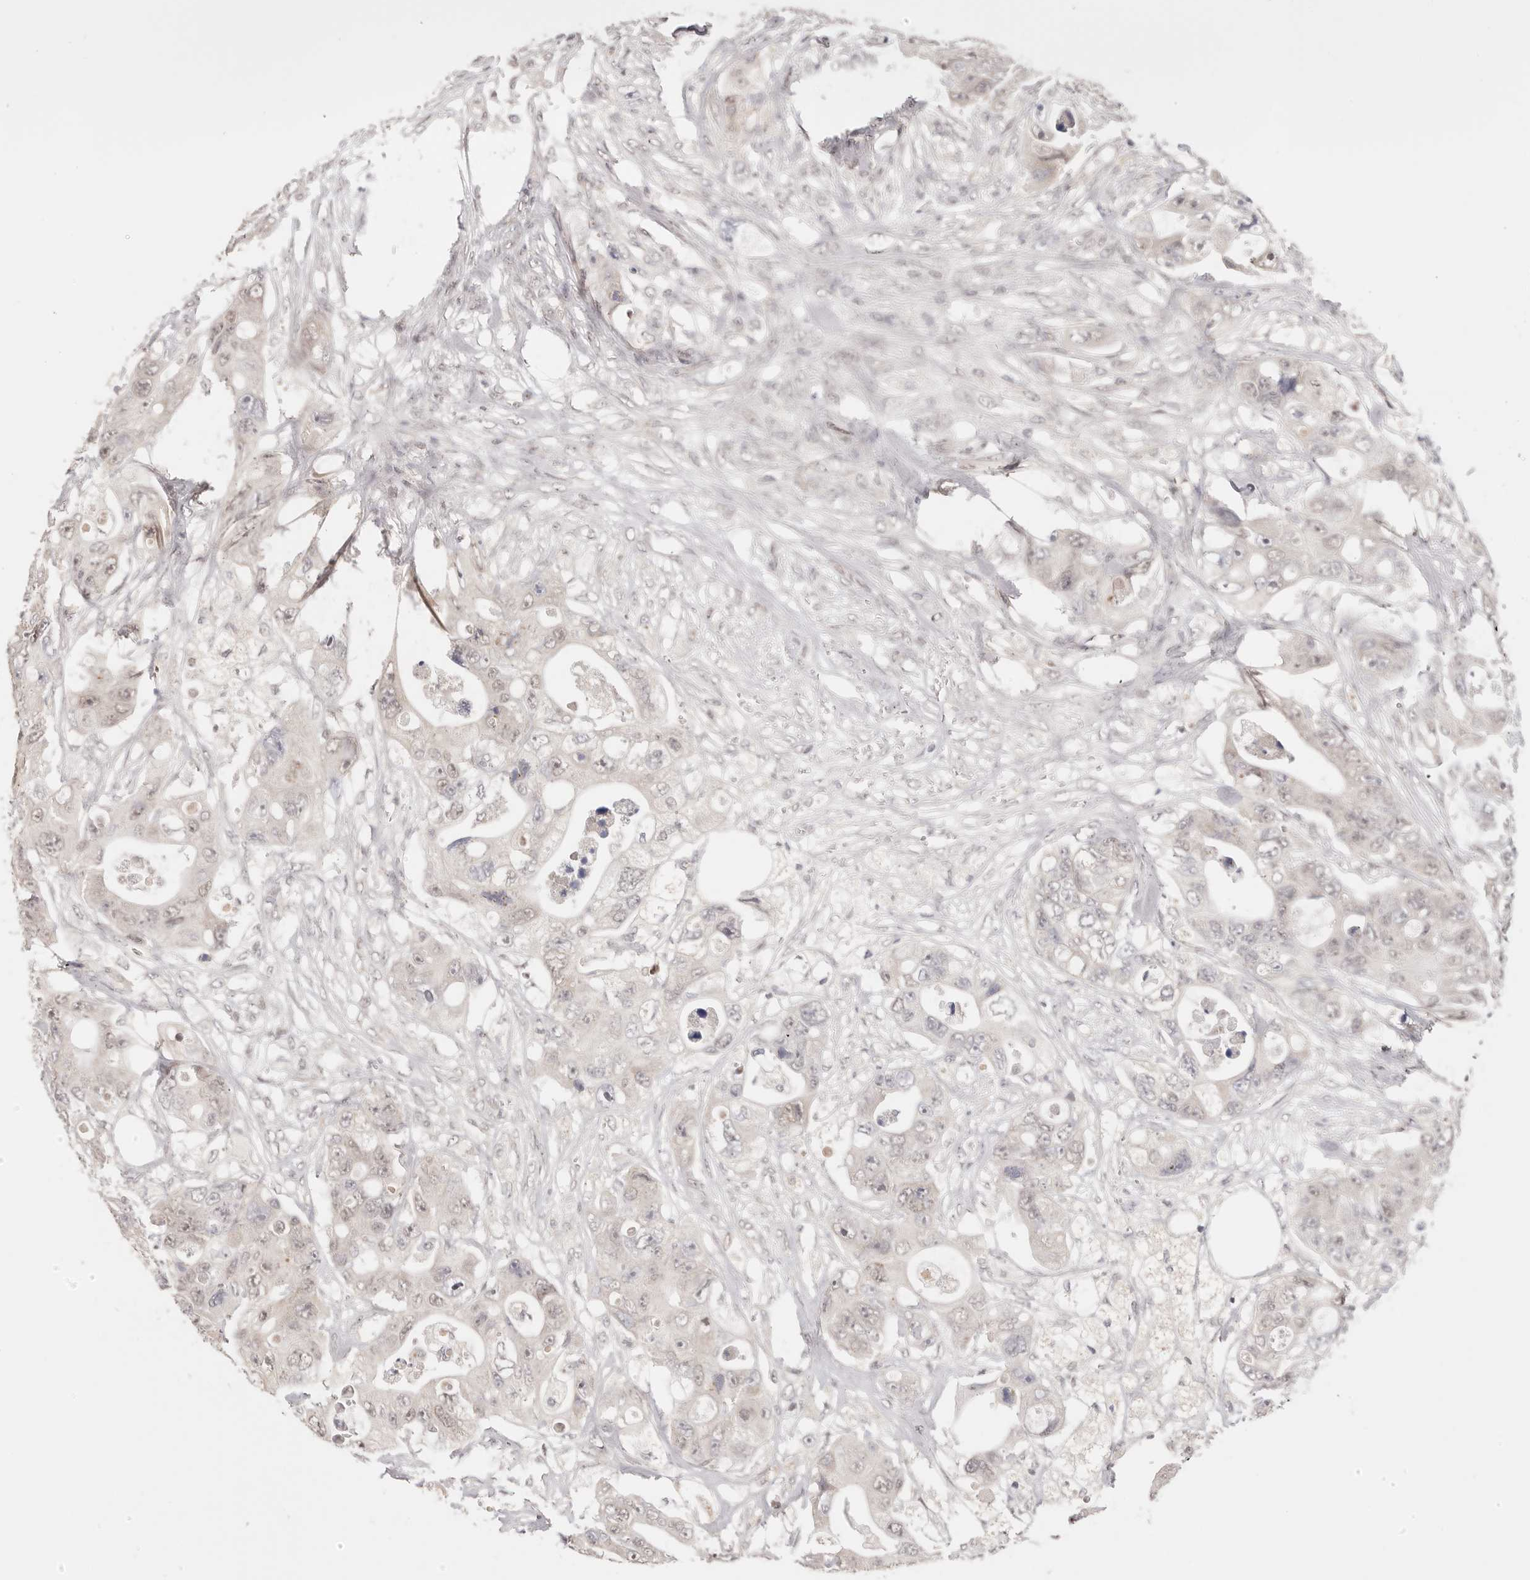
{"staining": {"intensity": "weak", "quantity": "25%-75%", "location": "nuclear"}, "tissue": "colorectal cancer", "cell_type": "Tumor cells", "image_type": "cancer", "snomed": [{"axis": "morphology", "description": "Adenocarcinoma, NOS"}, {"axis": "topography", "description": "Colon"}], "caption": "Tumor cells demonstrate low levels of weak nuclear expression in approximately 25%-75% of cells in adenocarcinoma (colorectal).", "gene": "RFC3", "patient": {"sex": "female", "age": 46}}